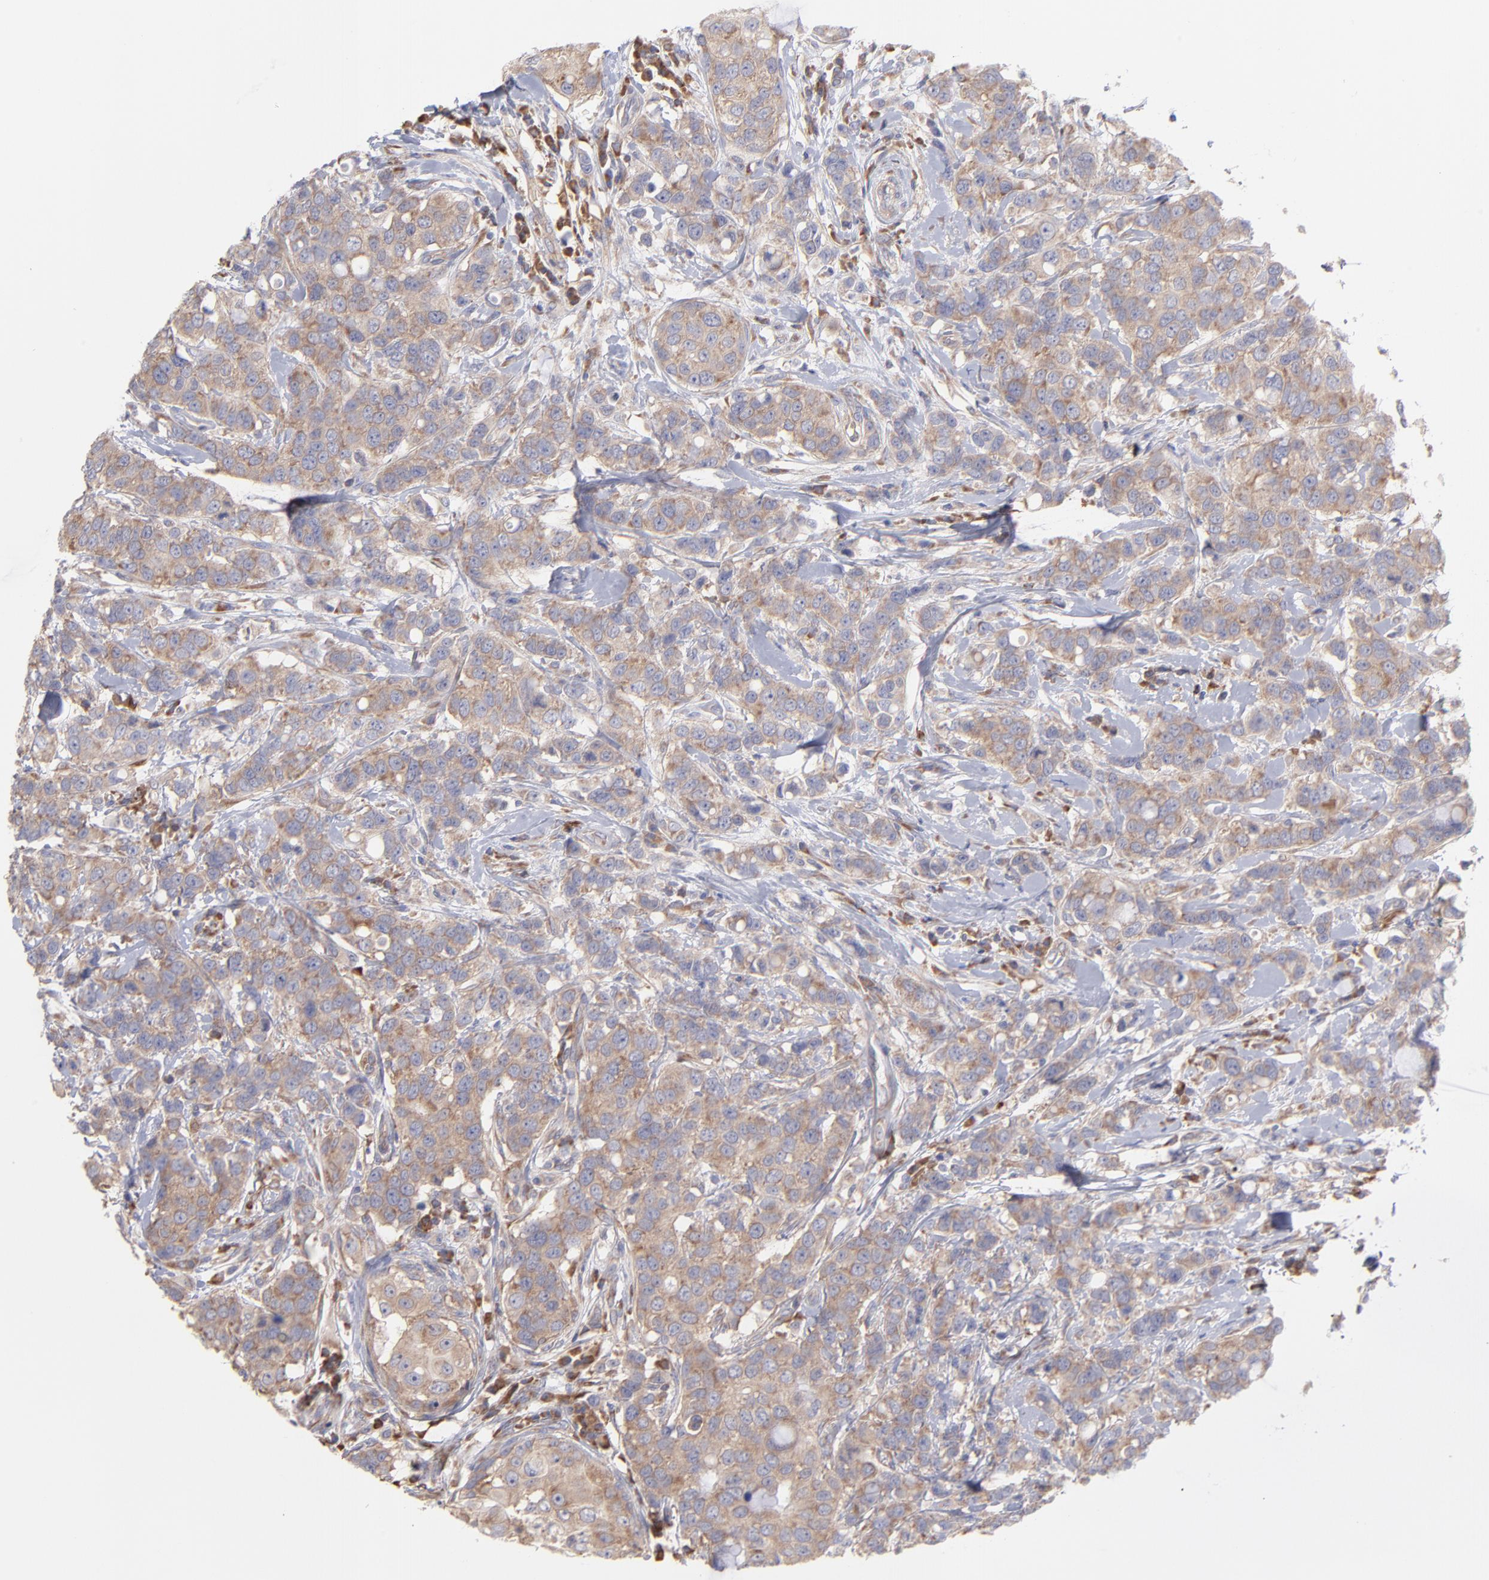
{"staining": {"intensity": "weak", "quantity": "25%-75%", "location": "cytoplasmic/membranous"}, "tissue": "breast cancer", "cell_type": "Tumor cells", "image_type": "cancer", "snomed": [{"axis": "morphology", "description": "Duct carcinoma"}, {"axis": "topography", "description": "Breast"}], "caption": "Tumor cells demonstrate low levels of weak cytoplasmic/membranous expression in approximately 25%-75% of cells in infiltrating ductal carcinoma (breast). (DAB (3,3'-diaminobenzidine) IHC, brown staining for protein, blue staining for nuclei).", "gene": "RPLP0", "patient": {"sex": "female", "age": 27}}